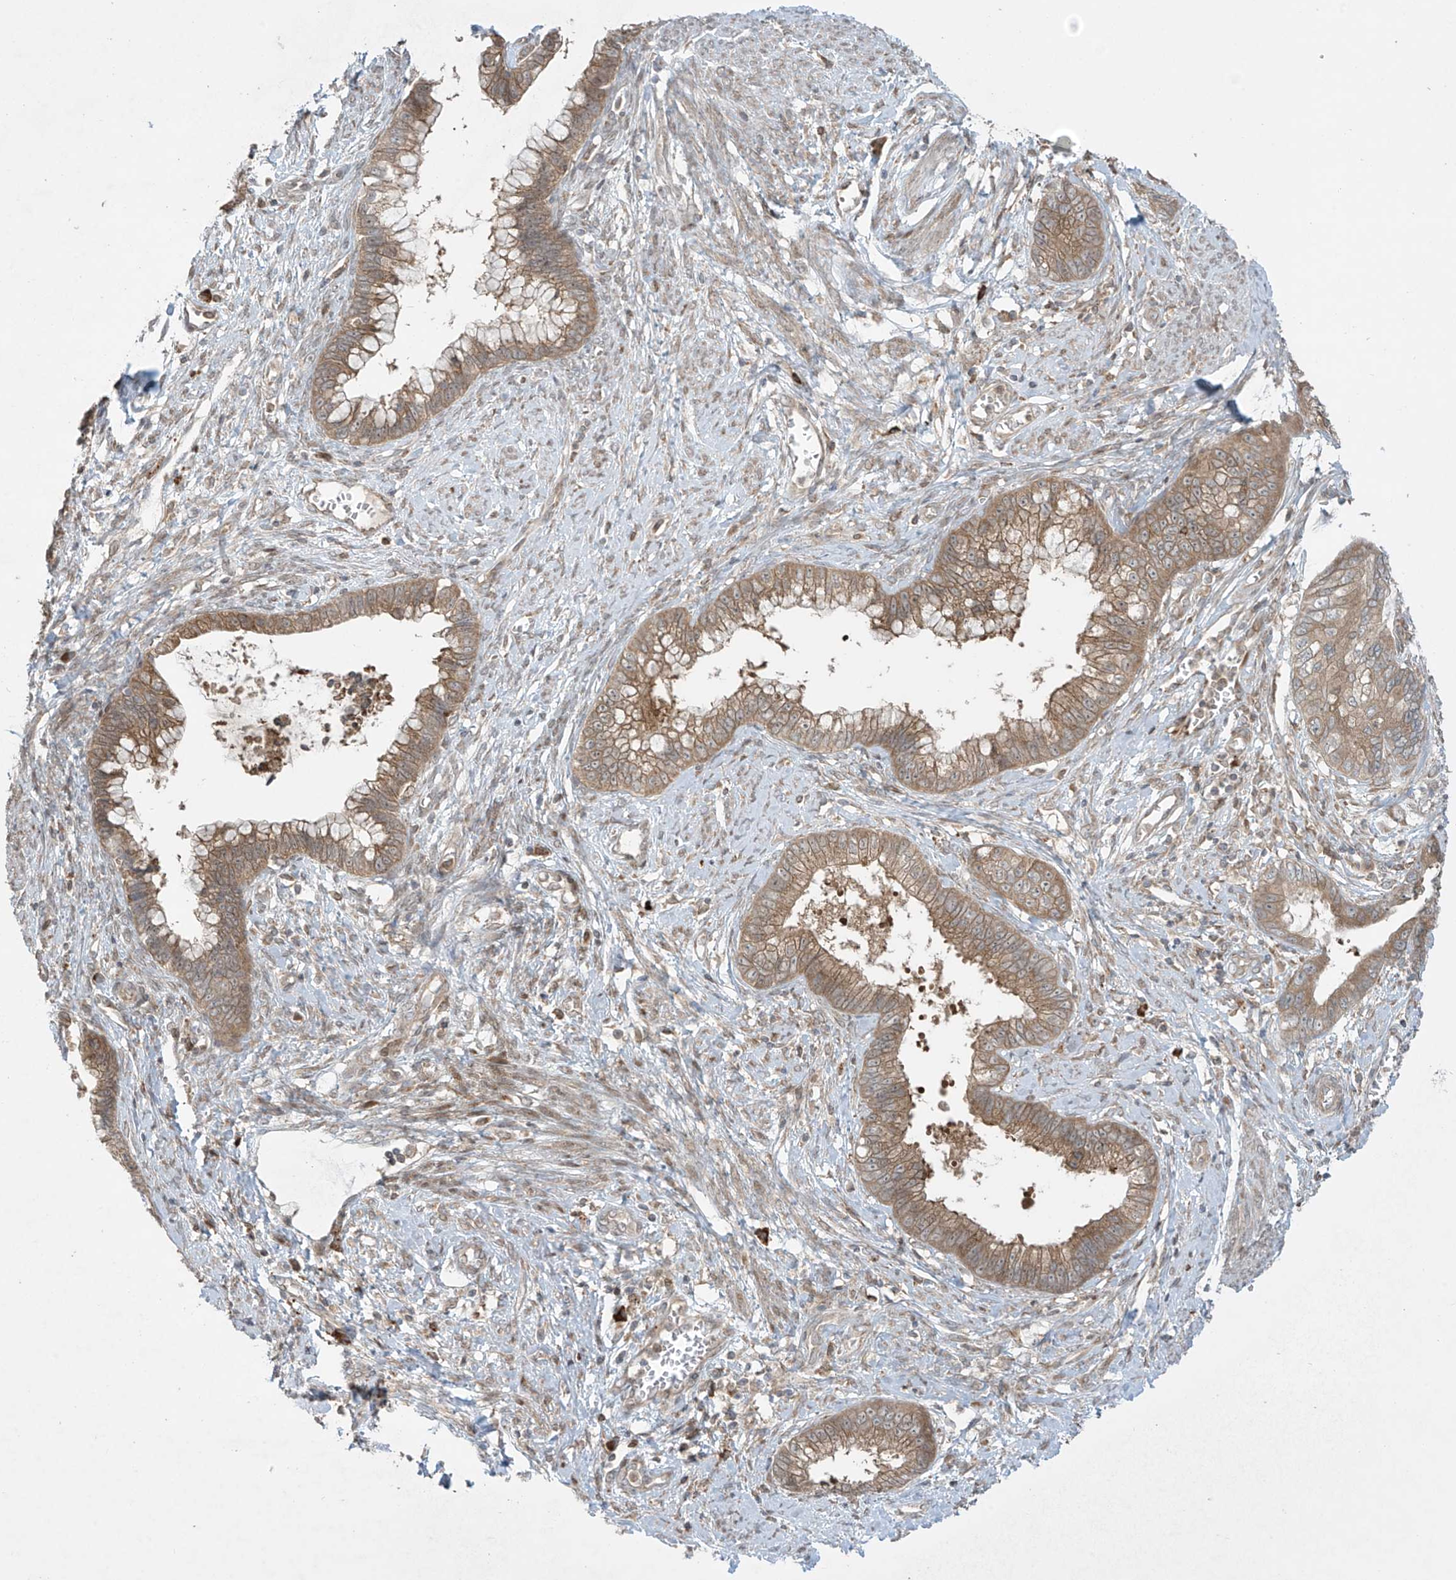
{"staining": {"intensity": "moderate", "quantity": ">75%", "location": "cytoplasmic/membranous"}, "tissue": "cervical cancer", "cell_type": "Tumor cells", "image_type": "cancer", "snomed": [{"axis": "morphology", "description": "Adenocarcinoma, NOS"}, {"axis": "topography", "description": "Cervix"}], "caption": "Human adenocarcinoma (cervical) stained with a protein marker exhibits moderate staining in tumor cells.", "gene": "PPAT", "patient": {"sex": "female", "age": 44}}